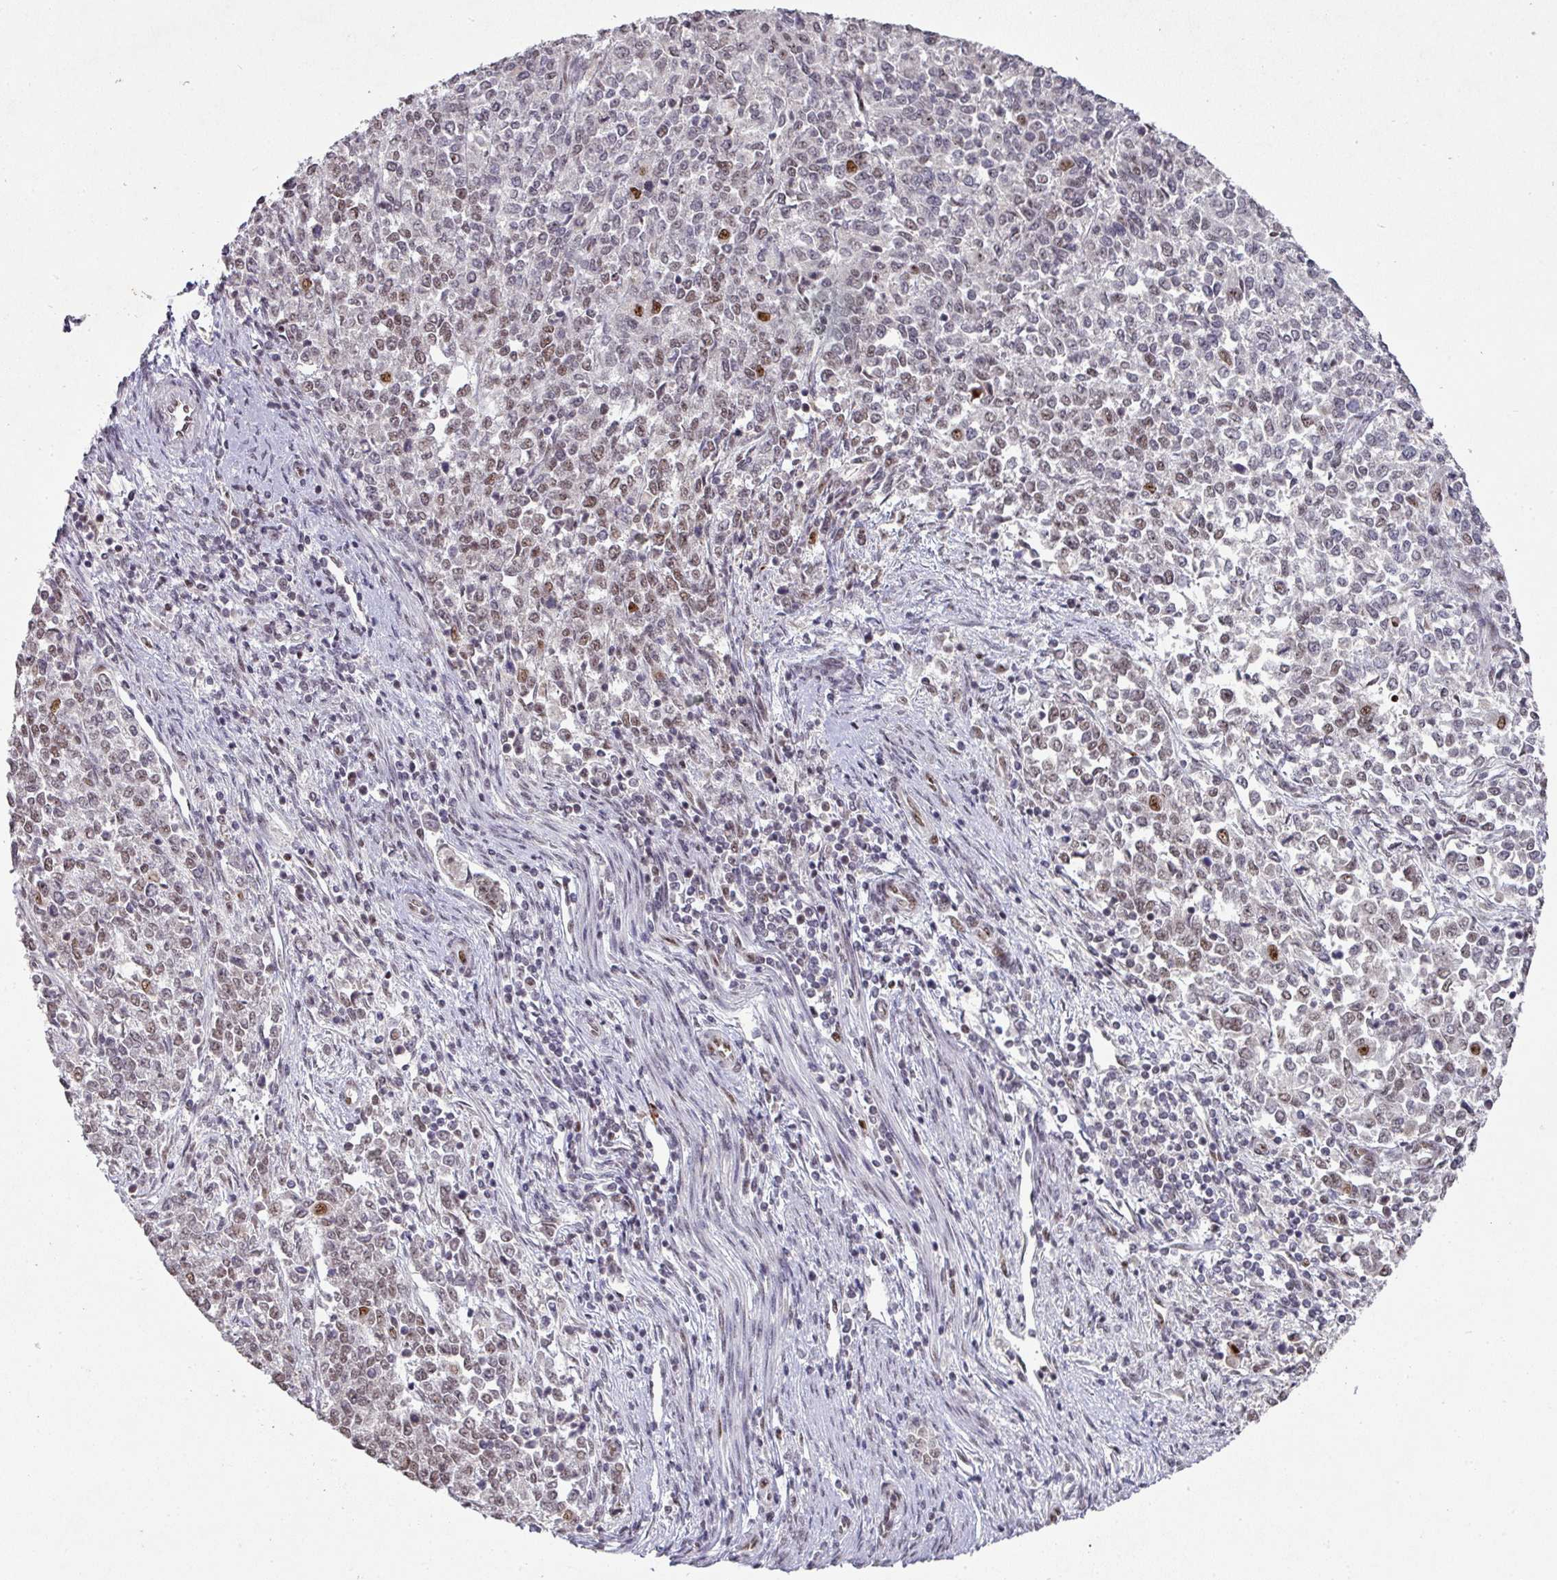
{"staining": {"intensity": "weak", "quantity": "25%-75%", "location": "nuclear"}, "tissue": "endometrial cancer", "cell_type": "Tumor cells", "image_type": "cancer", "snomed": [{"axis": "morphology", "description": "Adenocarcinoma, NOS"}, {"axis": "topography", "description": "Endometrium"}], "caption": "About 25%-75% of tumor cells in human endometrial cancer demonstrate weak nuclear protein staining as visualized by brown immunohistochemical staining.", "gene": "NEIL1", "patient": {"sex": "female", "age": 50}}